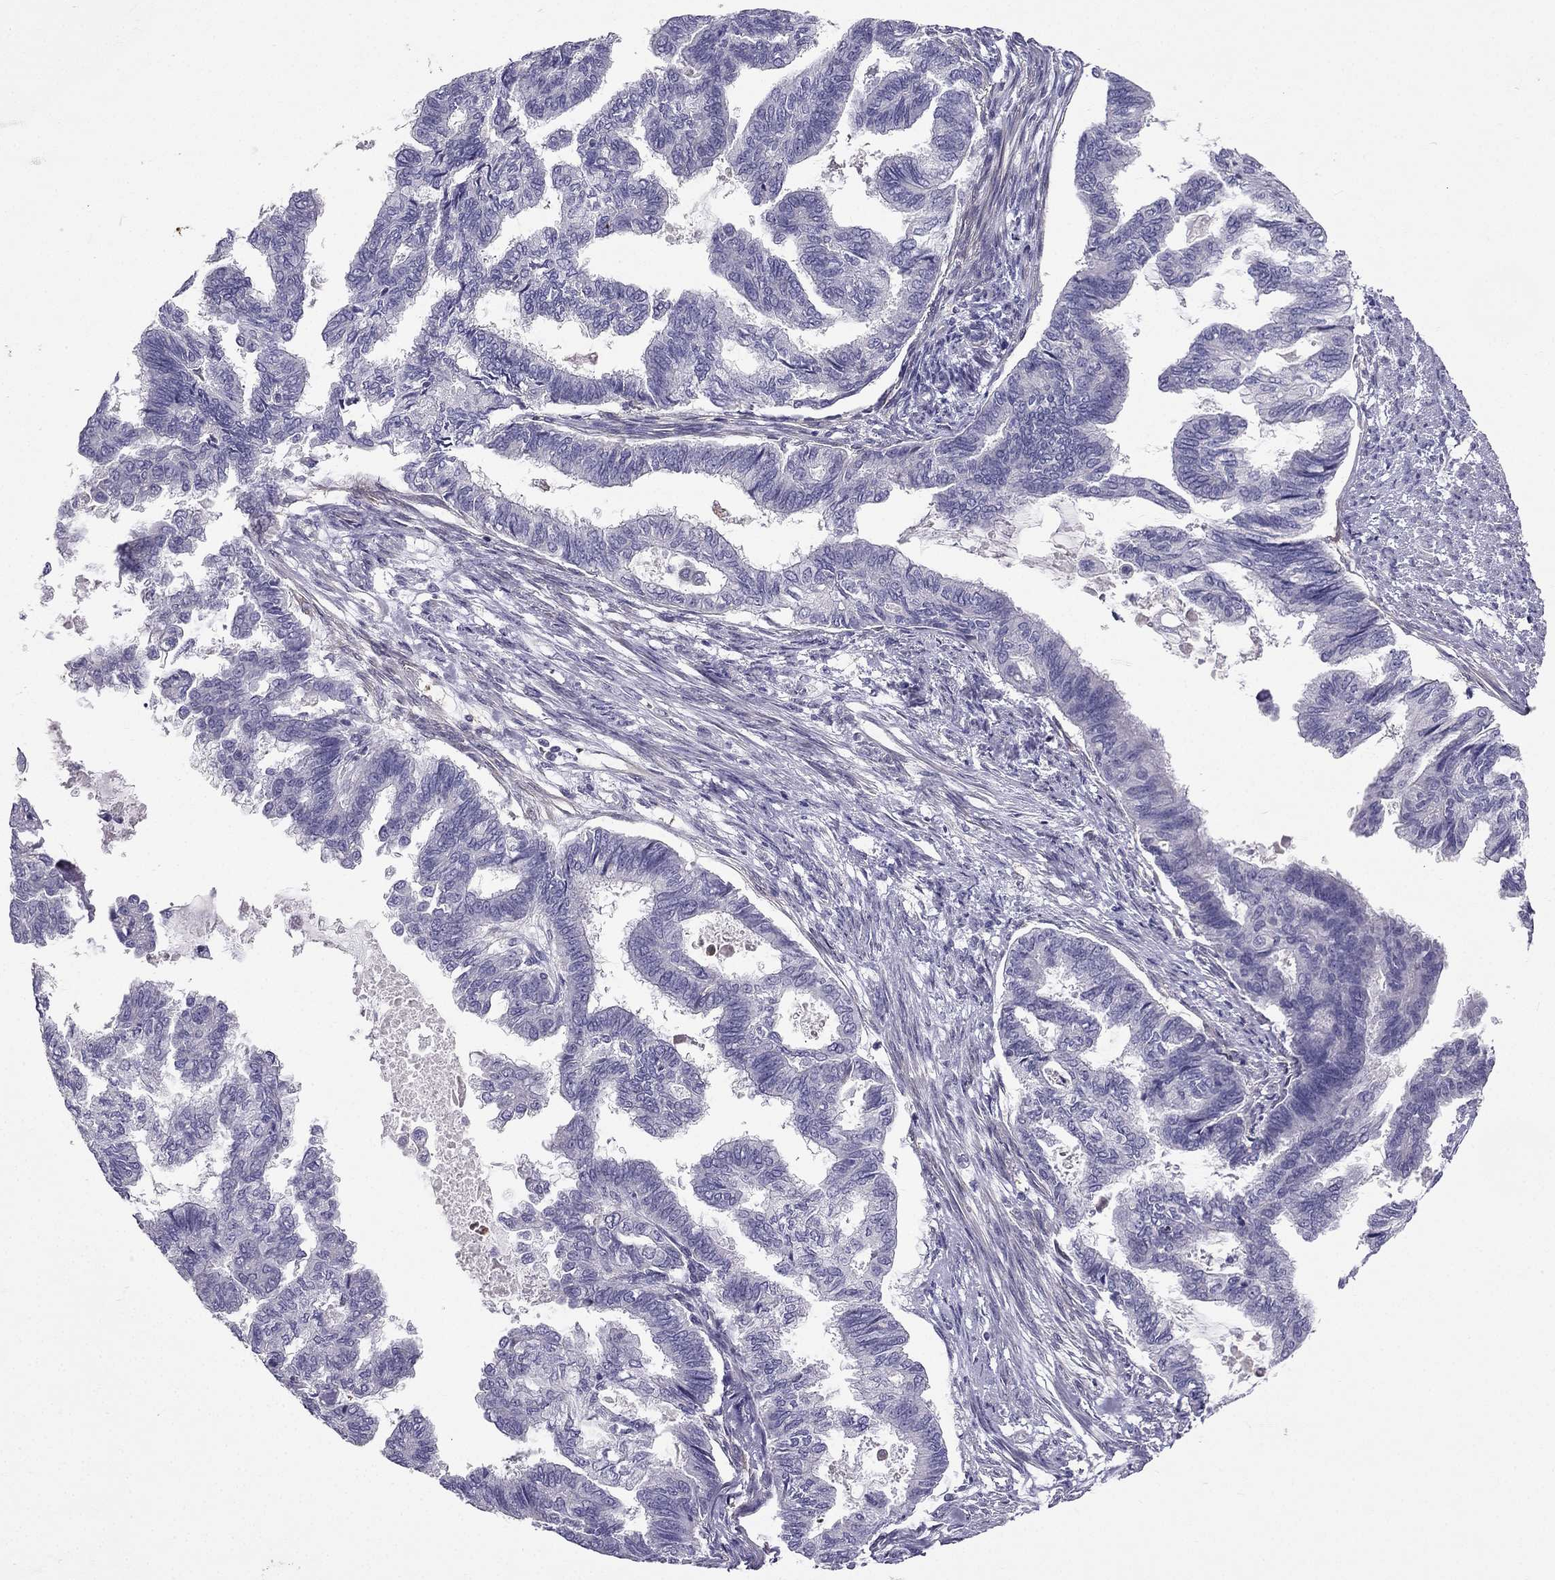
{"staining": {"intensity": "negative", "quantity": "none", "location": "none"}, "tissue": "endometrial cancer", "cell_type": "Tumor cells", "image_type": "cancer", "snomed": [{"axis": "morphology", "description": "Adenocarcinoma, NOS"}, {"axis": "topography", "description": "Endometrium"}], "caption": "Endometrial cancer stained for a protein using immunohistochemistry reveals no staining tumor cells.", "gene": "SYT5", "patient": {"sex": "female", "age": 86}}